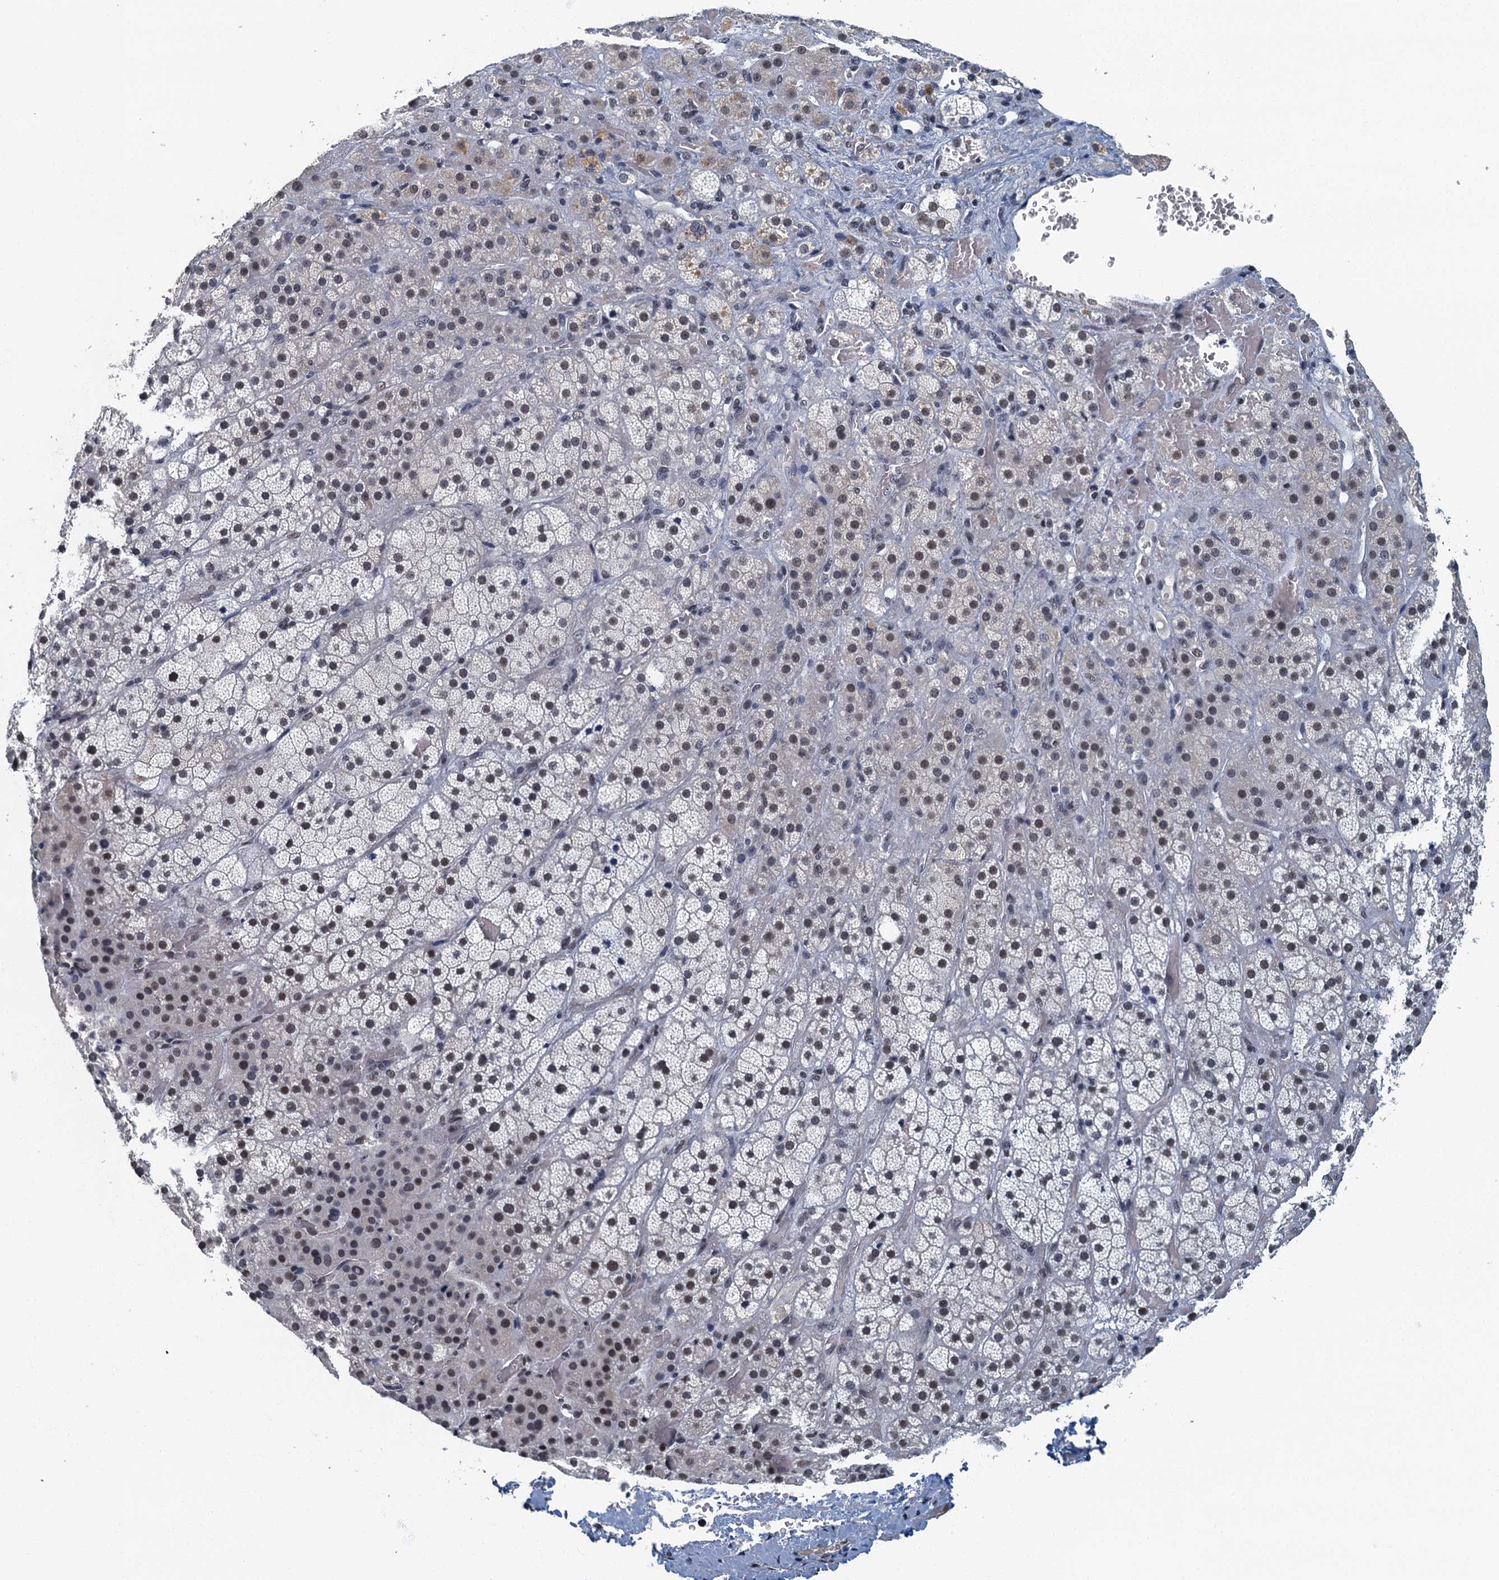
{"staining": {"intensity": "moderate", "quantity": "25%-75%", "location": "nuclear"}, "tissue": "adrenal gland", "cell_type": "Glandular cells", "image_type": "normal", "snomed": [{"axis": "morphology", "description": "Normal tissue, NOS"}, {"axis": "topography", "description": "Adrenal gland"}], "caption": "Brown immunohistochemical staining in unremarkable adrenal gland displays moderate nuclear staining in about 25%-75% of glandular cells.", "gene": "GADL1", "patient": {"sex": "male", "age": 57}}